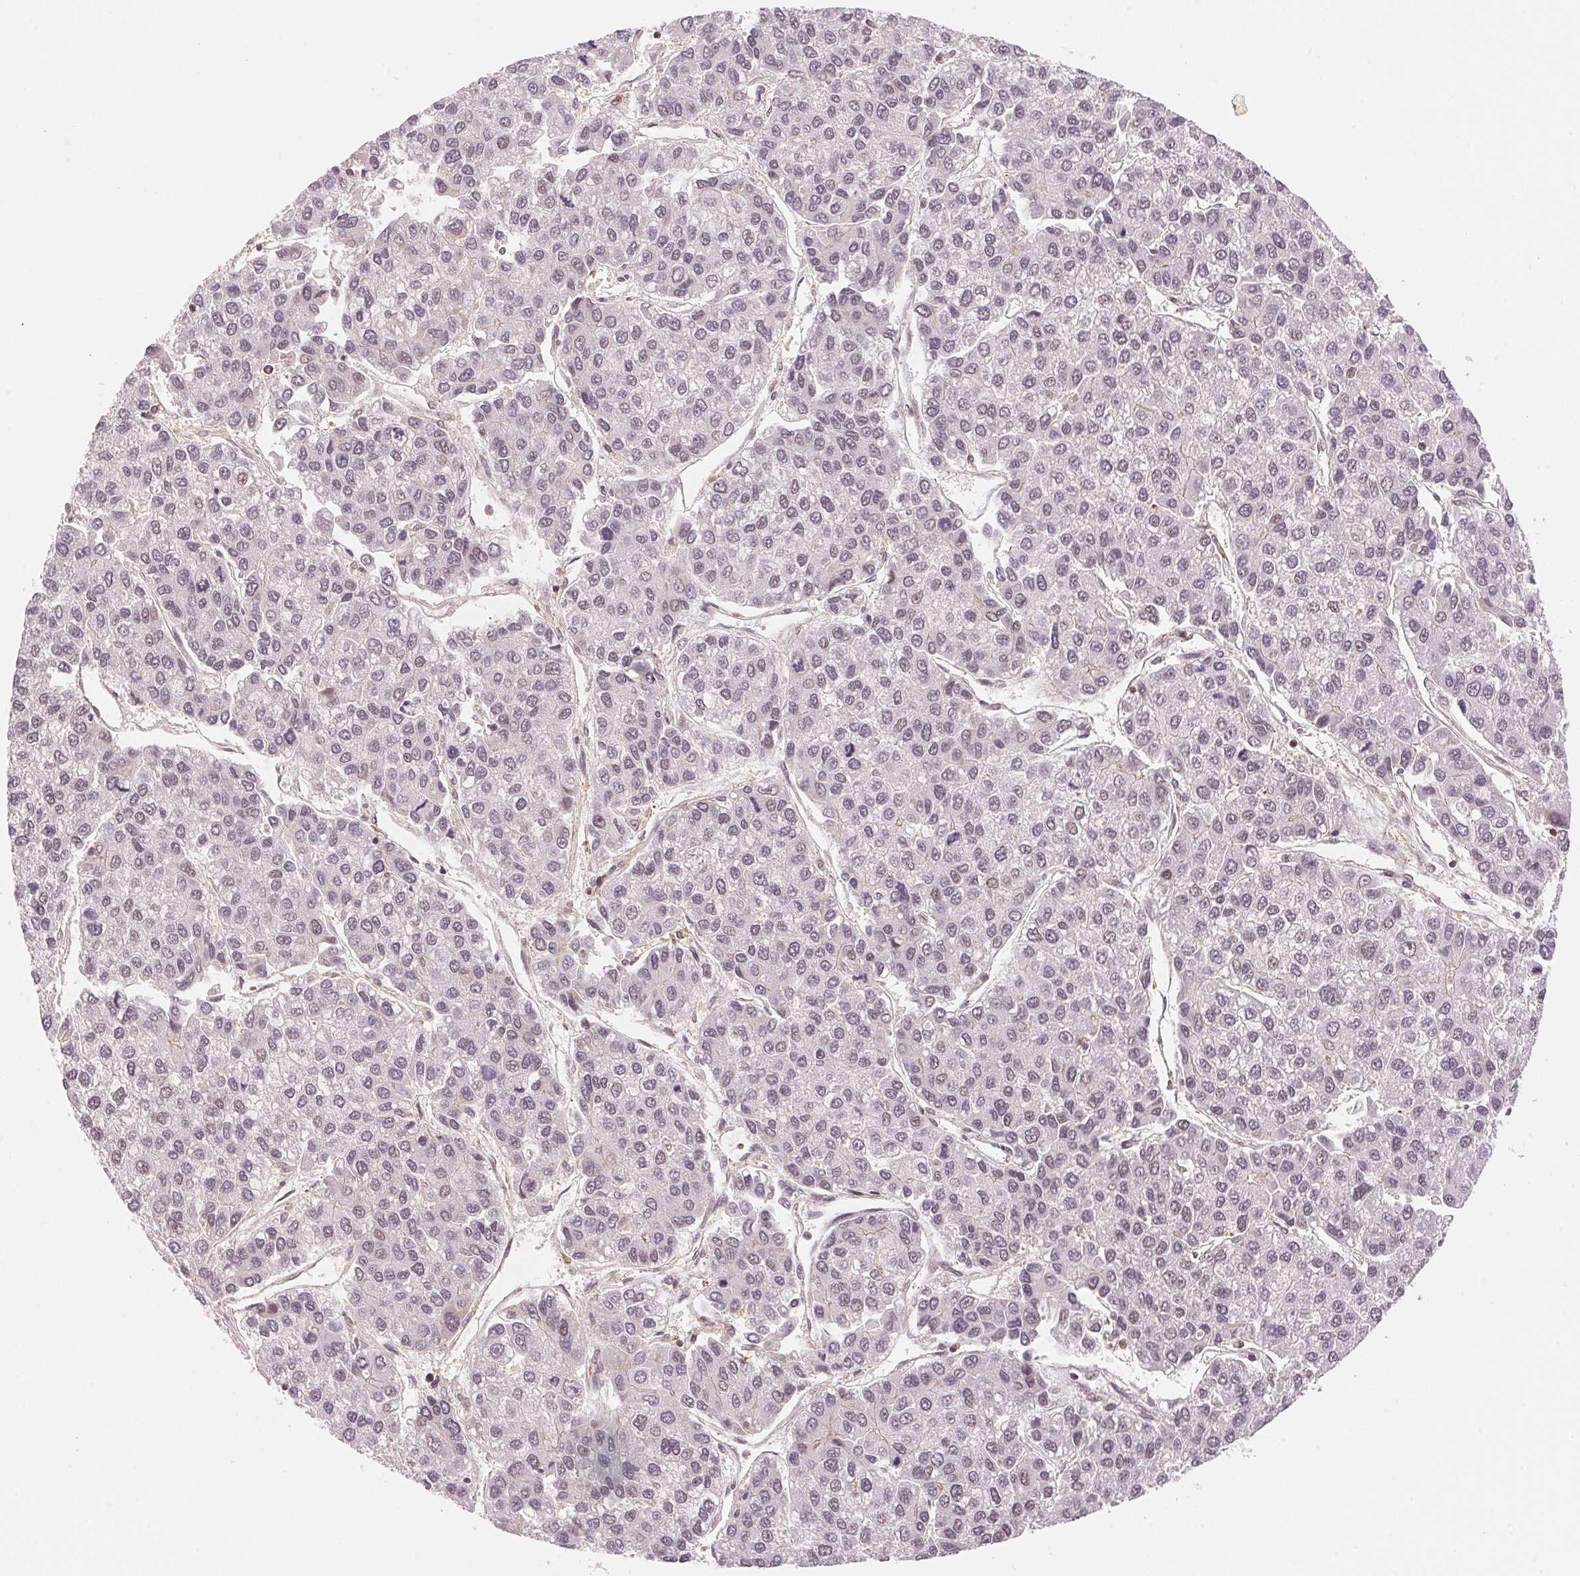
{"staining": {"intensity": "negative", "quantity": "none", "location": "none"}, "tissue": "liver cancer", "cell_type": "Tumor cells", "image_type": "cancer", "snomed": [{"axis": "morphology", "description": "Carcinoma, Hepatocellular, NOS"}, {"axis": "topography", "description": "Liver"}], "caption": "Image shows no significant protein positivity in tumor cells of hepatocellular carcinoma (liver). The staining was performed using DAB (3,3'-diaminobenzidine) to visualize the protein expression in brown, while the nuclei were stained in blue with hematoxylin (Magnification: 20x).", "gene": "HNRNPDL", "patient": {"sex": "female", "age": 66}}